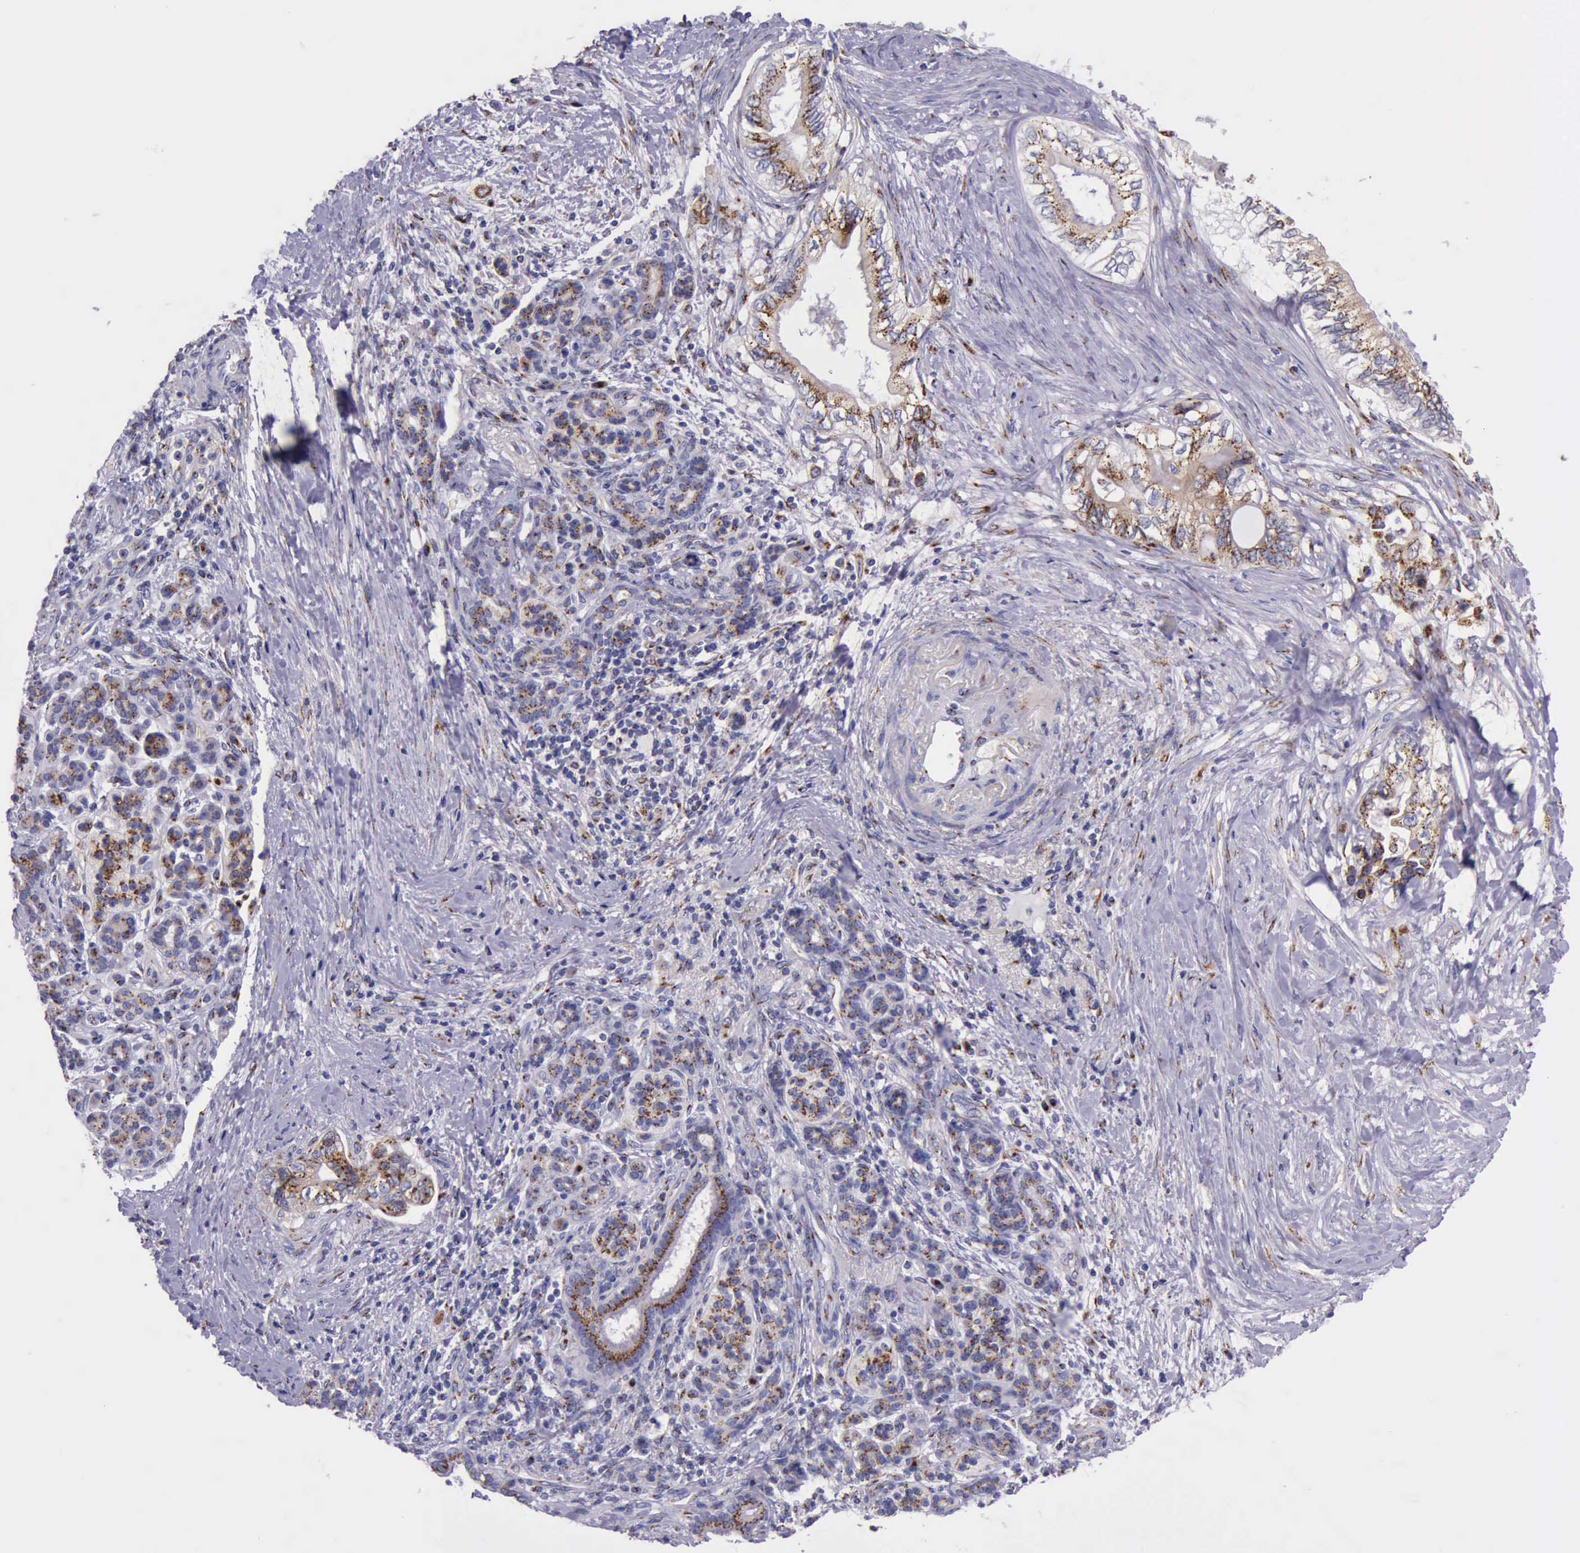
{"staining": {"intensity": "strong", "quantity": ">75%", "location": "cytoplasmic/membranous"}, "tissue": "pancreatic cancer", "cell_type": "Tumor cells", "image_type": "cancer", "snomed": [{"axis": "morphology", "description": "Adenocarcinoma, NOS"}, {"axis": "topography", "description": "Pancreas"}], "caption": "Immunohistochemical staining of pancreatic cancer displays high levels of strong cytoplasmic/membranous protein staining in about >75% of tumor cells.", "gene": "GOLGA5", "patient": {"sex": "female", "age": 66}}